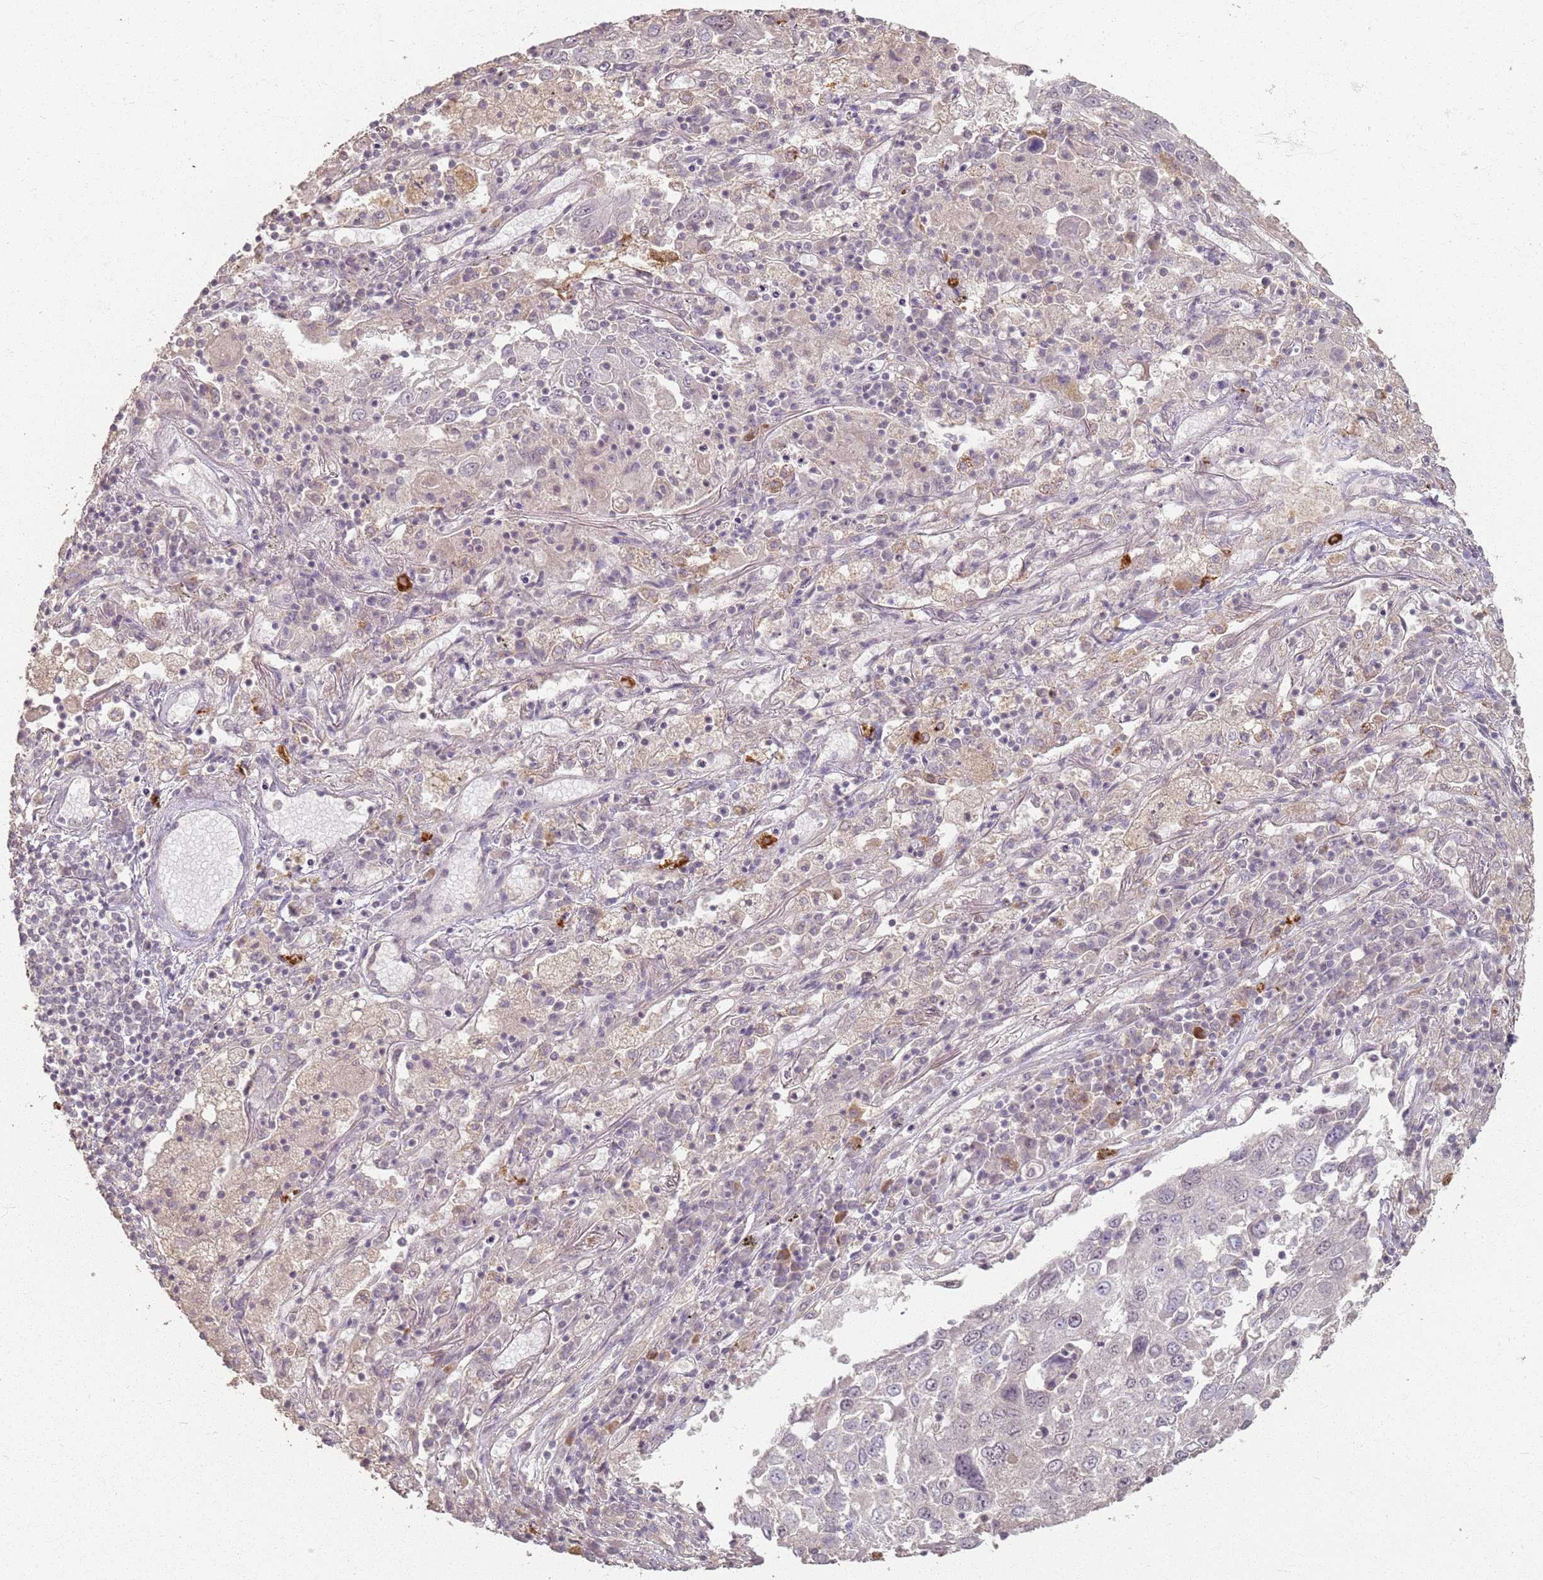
{"staining": {"intensity": "negative", "quantity": "none", "location": "none"}, "tissue": "lung cancer", "cell_type": "Tumor cells", "image_type": "cancer", "snomed": [{"axis": "morphology", "description": "Squamous cell carcinoma, NOS"}, {"axis": "topography", "description": "Lung"}], "caption": "The image displays no staining of tumor cells in lung cancer (squamous cell carcinoma).", "gene": "CCDC168", "patient": {"sex": "male", "age": 65}}